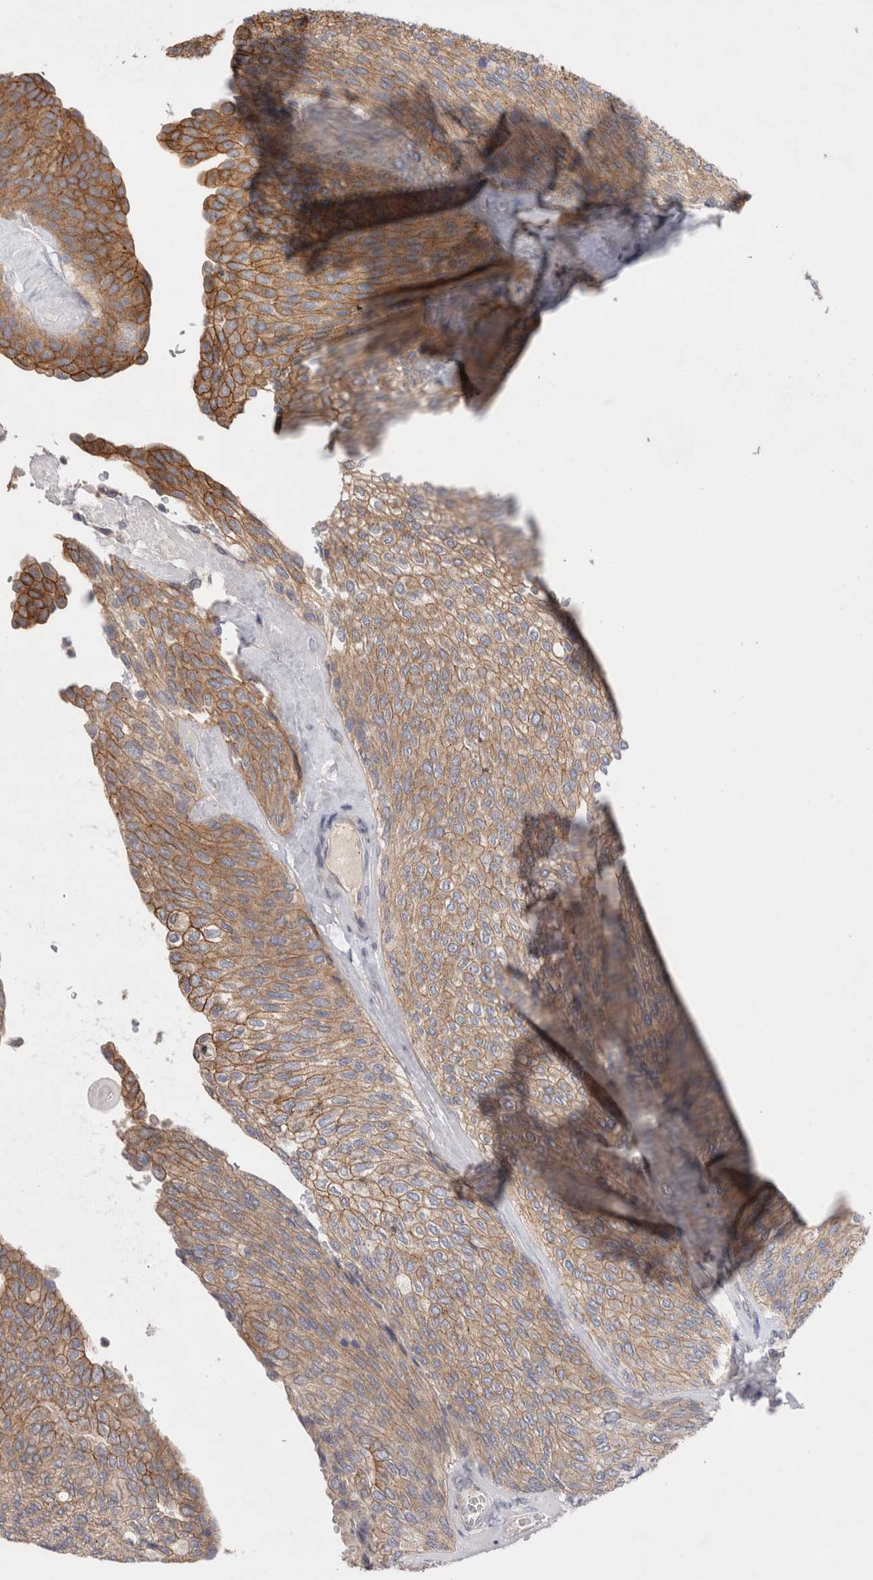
{"staining": {"intensity": "moderate", "quantity": ">75%", "location": "cytoplasmic/membranous"}, "tissue": "urothelial cancer", "cell_type": "Tumor cells", "image_type": "cancer", "snomed": [{"axis": "morphology", "description": "Urothelial carcinoma, Low grade"}, {"axis": "topography", "description": "Urinary bladder"}], "caption": "Immunohistochemistry (IHC) (DAB) staining of human urothelial cancer reveals moderate cytoplasmic/membranous protein staining in about >75% of tumor cells. The staining is performed using DAB brown chromogen to label protein expression. The nuclei are counter-stained blue using hematoxylin.", "gene": "OTOR", "patient": {"sex": "female", "age": 79}}